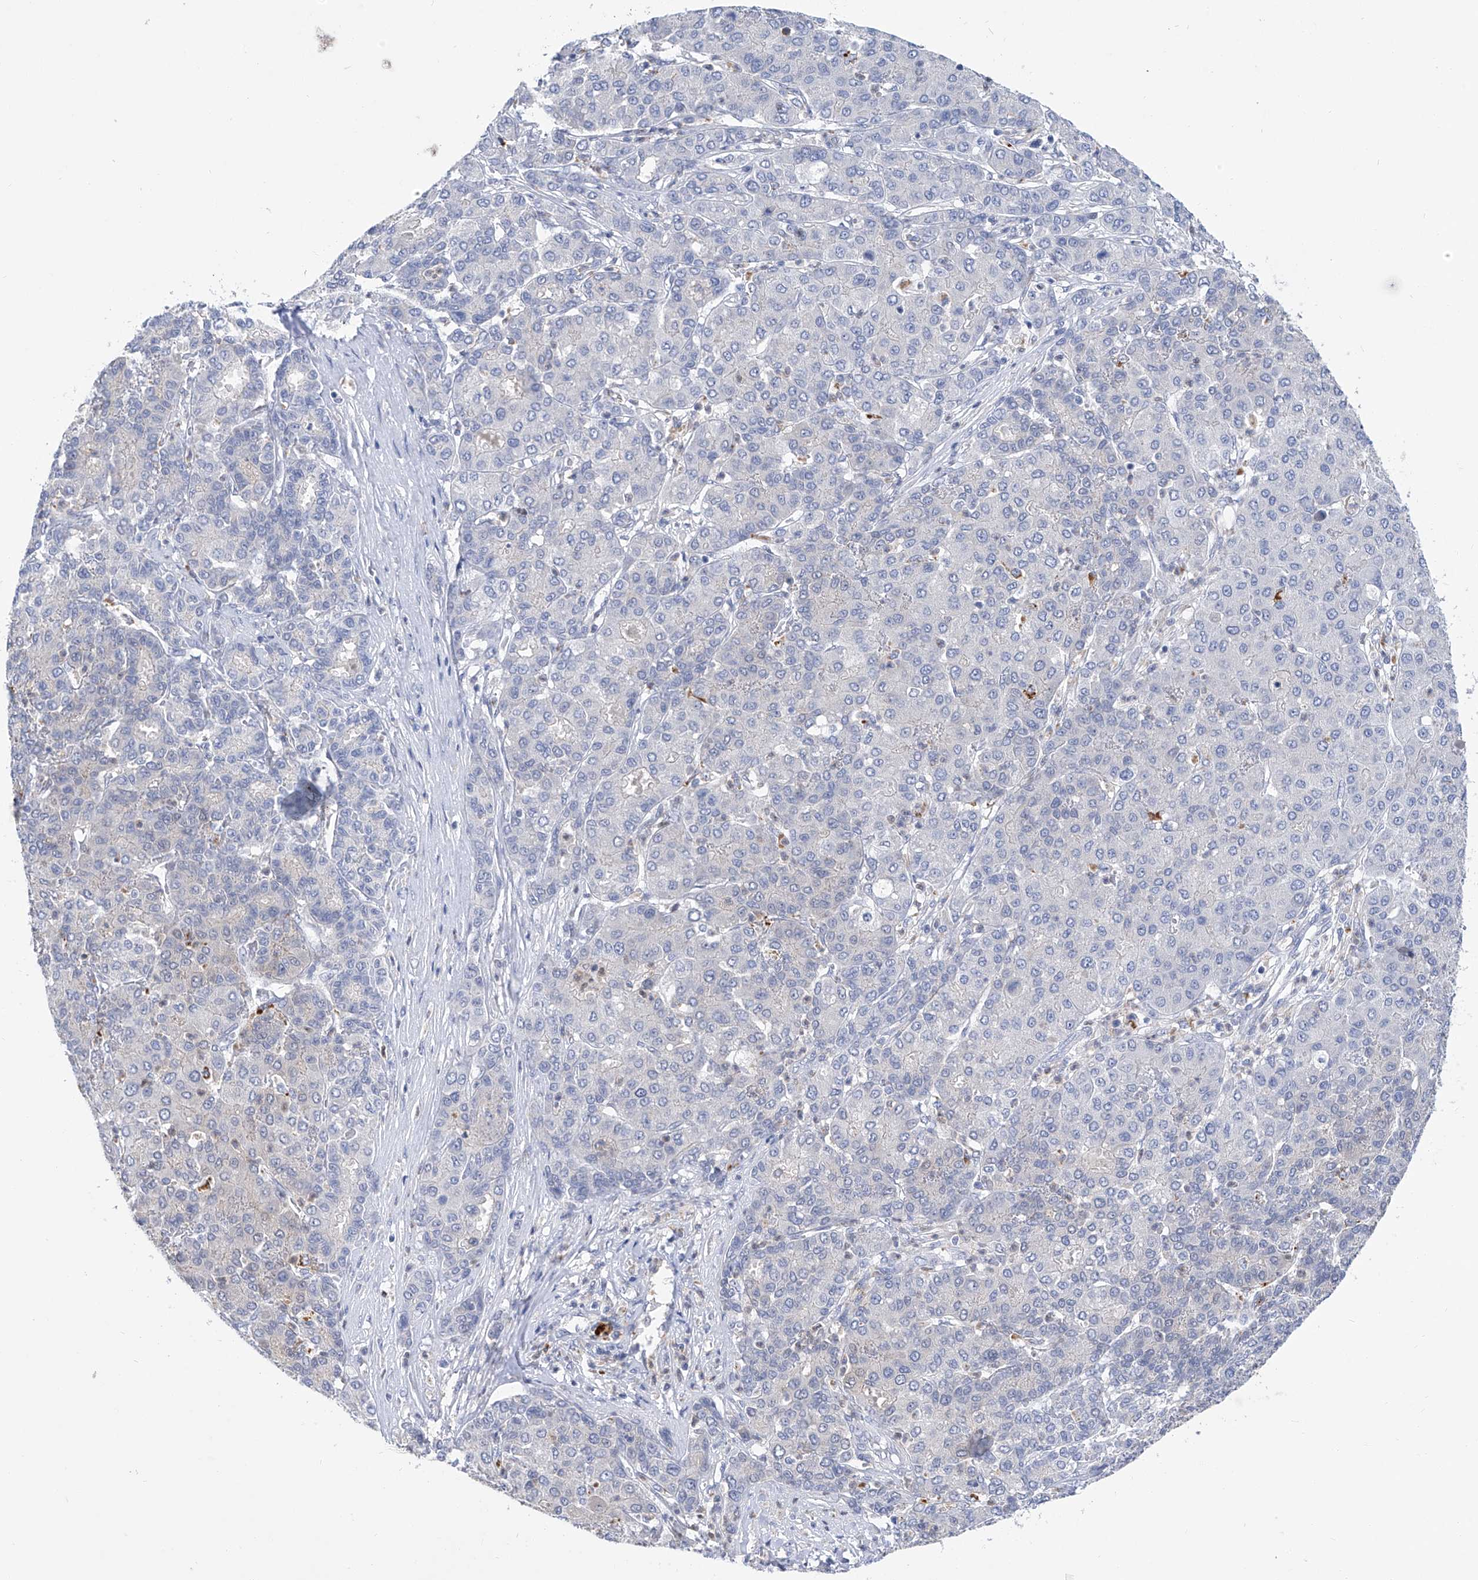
{"staining": {"intensity": "negative", "quantity": "none", "location": "none"}, "tissue": "liver cancer", "cell_type": "Tumor cells", "image_type": "cancer", "snomed": [{"axis": "morphology", "description": "Carcinoma, Hepatocellular, NOS"}, {"axis": "topography", "description": "Liver"}], "caption": "This is a micrograph of immunohistochemistry staining of liver hepatocellular carcinoma, which shows no expression in tumor cells. (DAB immunohistochemistry visualized using brightfield microscopy, high magnification).", "gene": "PHF20", "patient": {"sex": "male", "age": 65}}